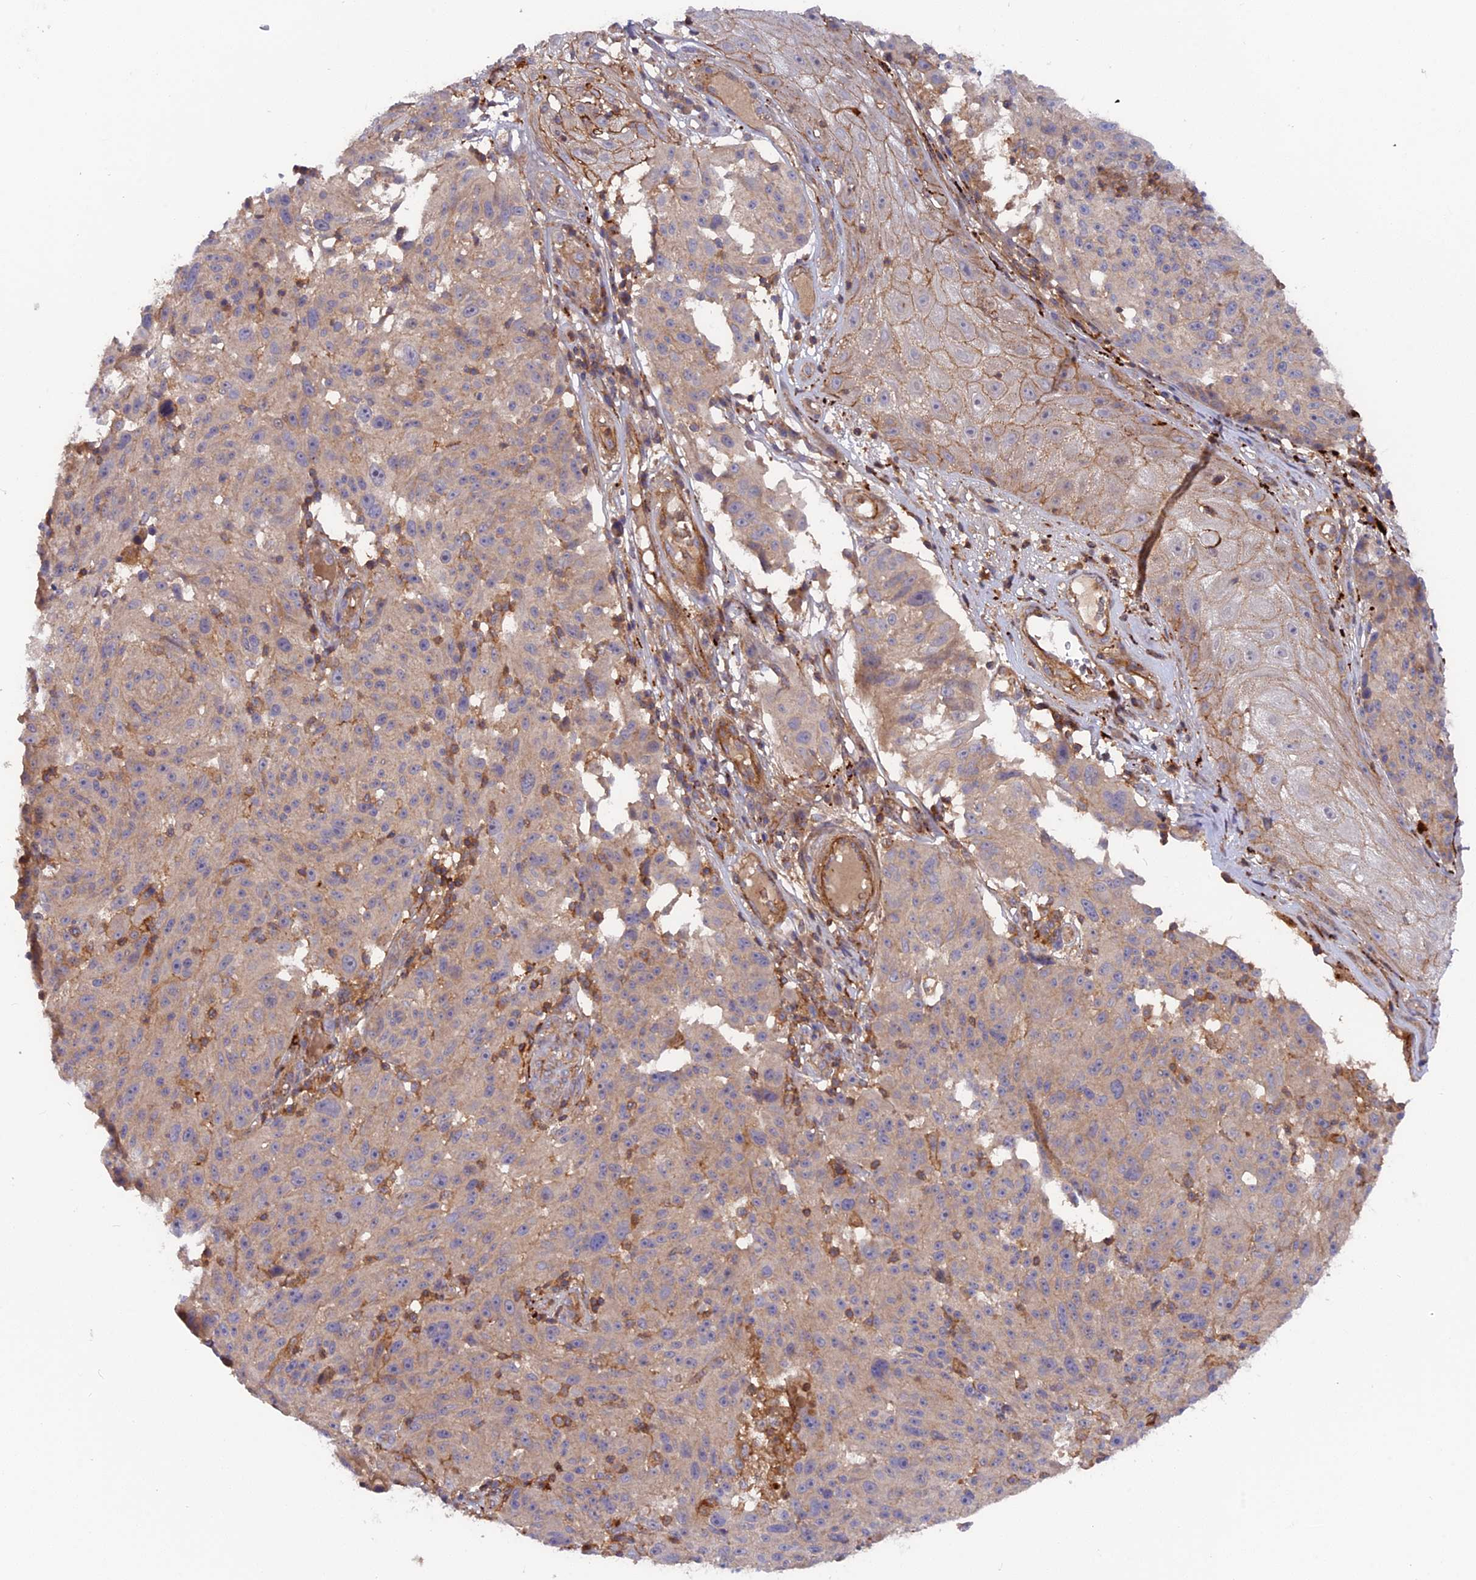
{"staining": {"intensity": "weak", "quantity": "<25%", "location": "cytoplasmic/membranous"}, "tissue": "melanoma", "cell_type": "Tumor cells", "image_type": "cancer", "snomed": [{"axis": "morphology", "description": "Malignant melanoma, NOS"}, {"axis": "topography", "description": "Skin"}], "caption": "Tumor cells are negative for protein expression in human melanoma. (DAB immunohistochemistry with hematoxylin counter stain).", "gene": "CPNE7", "patient": {"sex": "male", "age": 53}}